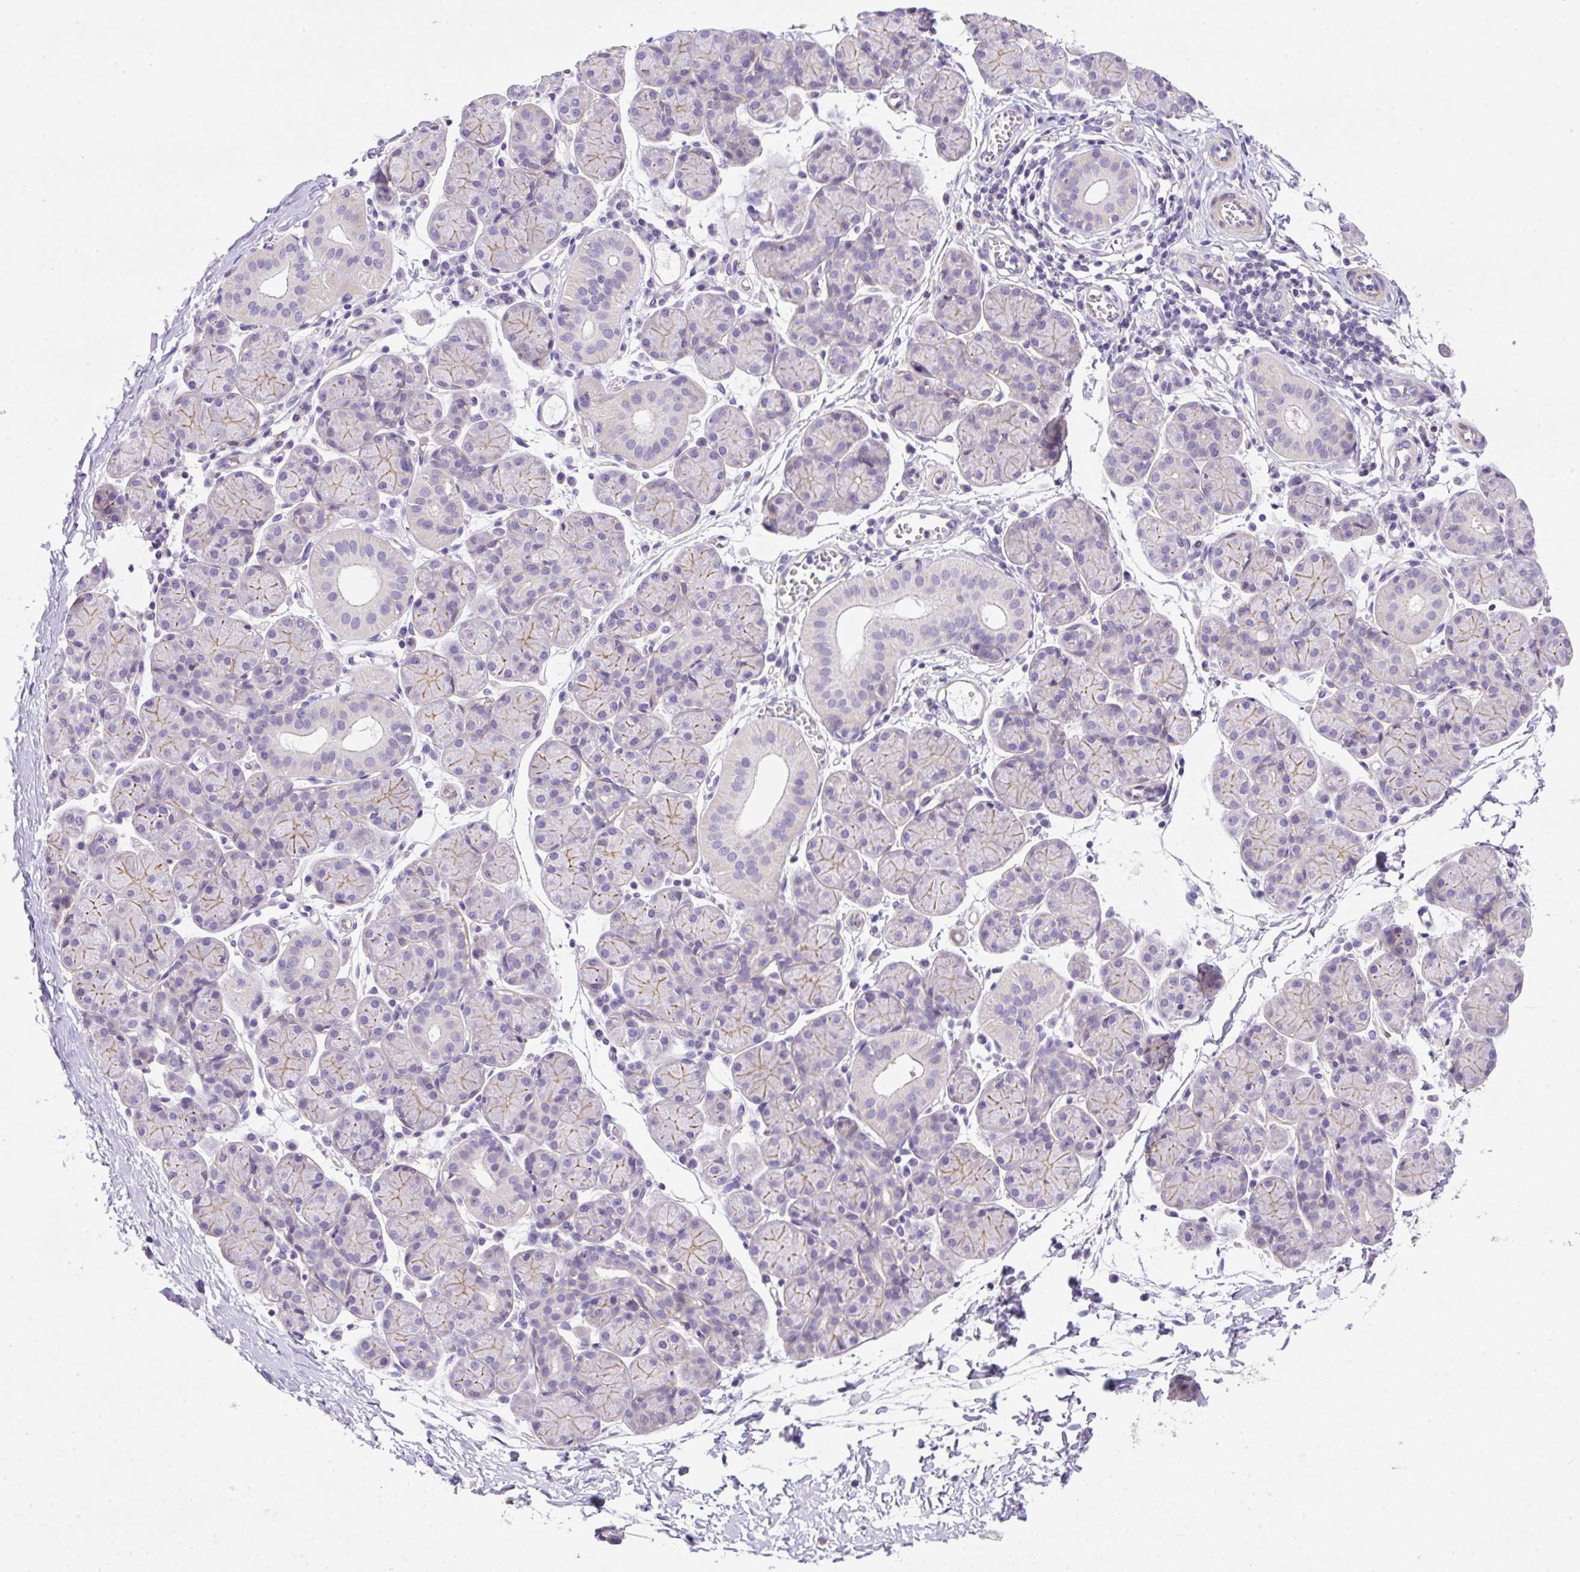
{"staining": {"intensity": "weak", "quantity": "25%-75%", "location": "cytoplasmic/membranous"}, "tissue": "salivary gland", "cell_type": "Glandular cells", "image_type": "normal", "snomed": [{"axis": "morphology", "description": "Normal tissue, NOS"}, {"axis": "morphology", "description": "Inflammation, NOS"}, {"axis": "topography", "description": "Lymph node"}, {"axis": "topography", "description": "Salivary gland"}], "caption": "Immunohistochemistry (IHC) micrograph of benign salivary gland: human salivary gland stained using immunohistochemistry exhibits low levels of weak protein expression localized specifically in the cytoplasmic/membranous of glandular cells, appearing as a cytoplasmic/membranous brown color.", "gene": "NPTN", "patient": {"sex": "male", "age": 3}}